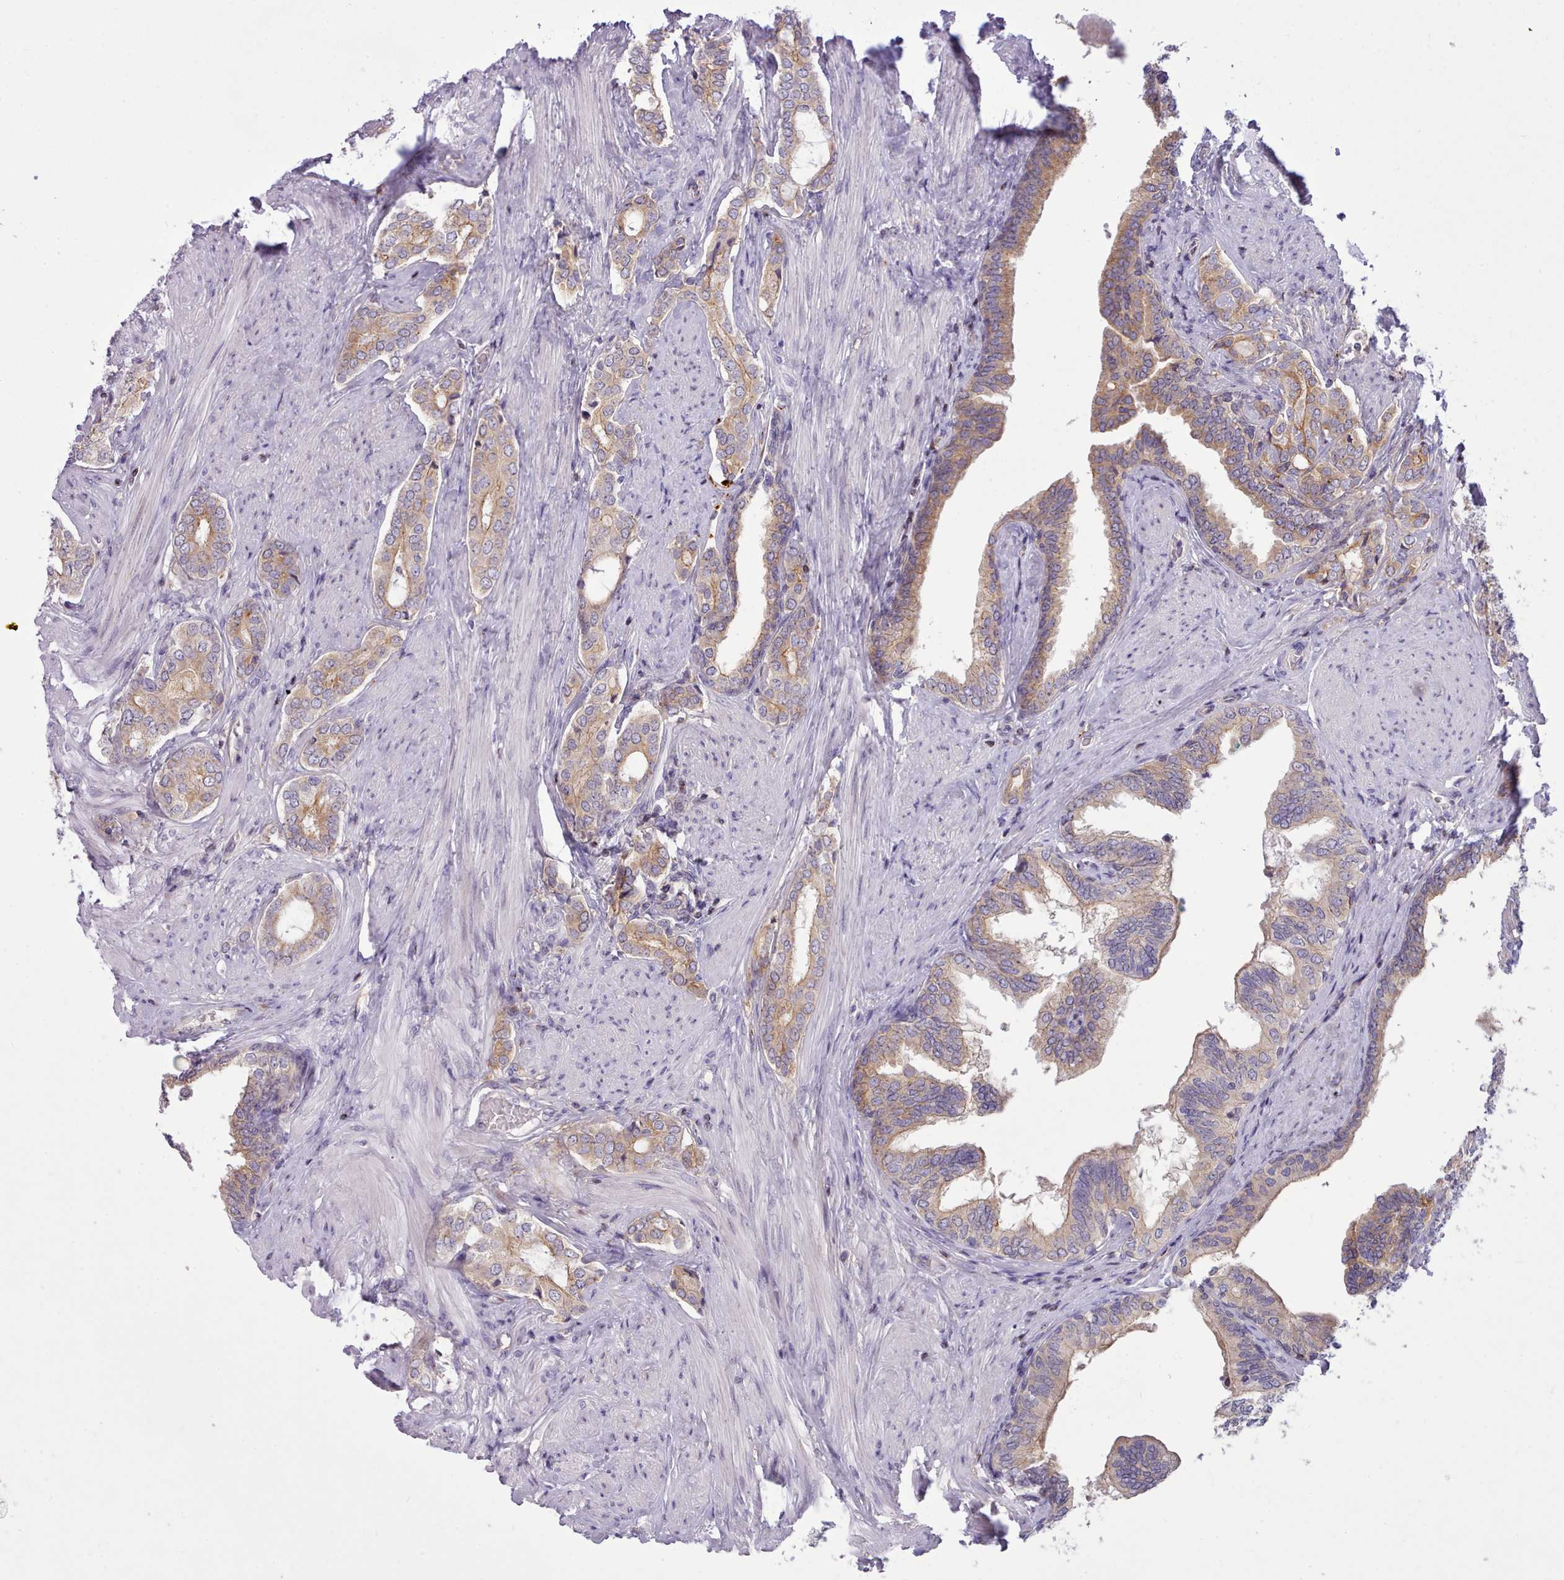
{"staining": {"intensity": "moderate", "quantity": "25%-75%", "location": "cytoplasmic/membranous"}, "tissue": "prostate cancer", "cell_type": "Tumor cells", "image_type": "cancer", "snomed": [{"axis": "morphology", "description": "Adenocarcinoma, High grade"}, {"axis": "topography", "description": "Prostate"}], "caption": "Adenocarcinoma (high-grade) (prostate) was stained to show a protein in brown. There is medium levels of moderate cytoplasmic/membranous staining in about 25%-75% of tumor cells. The staining is performed using DAB brown chromogen to label protein expression. The nuclei are counter-stained blue using hematoxylin.", "gene": "CYP2A13", "patient": {"sex": "male", "age": 71}}